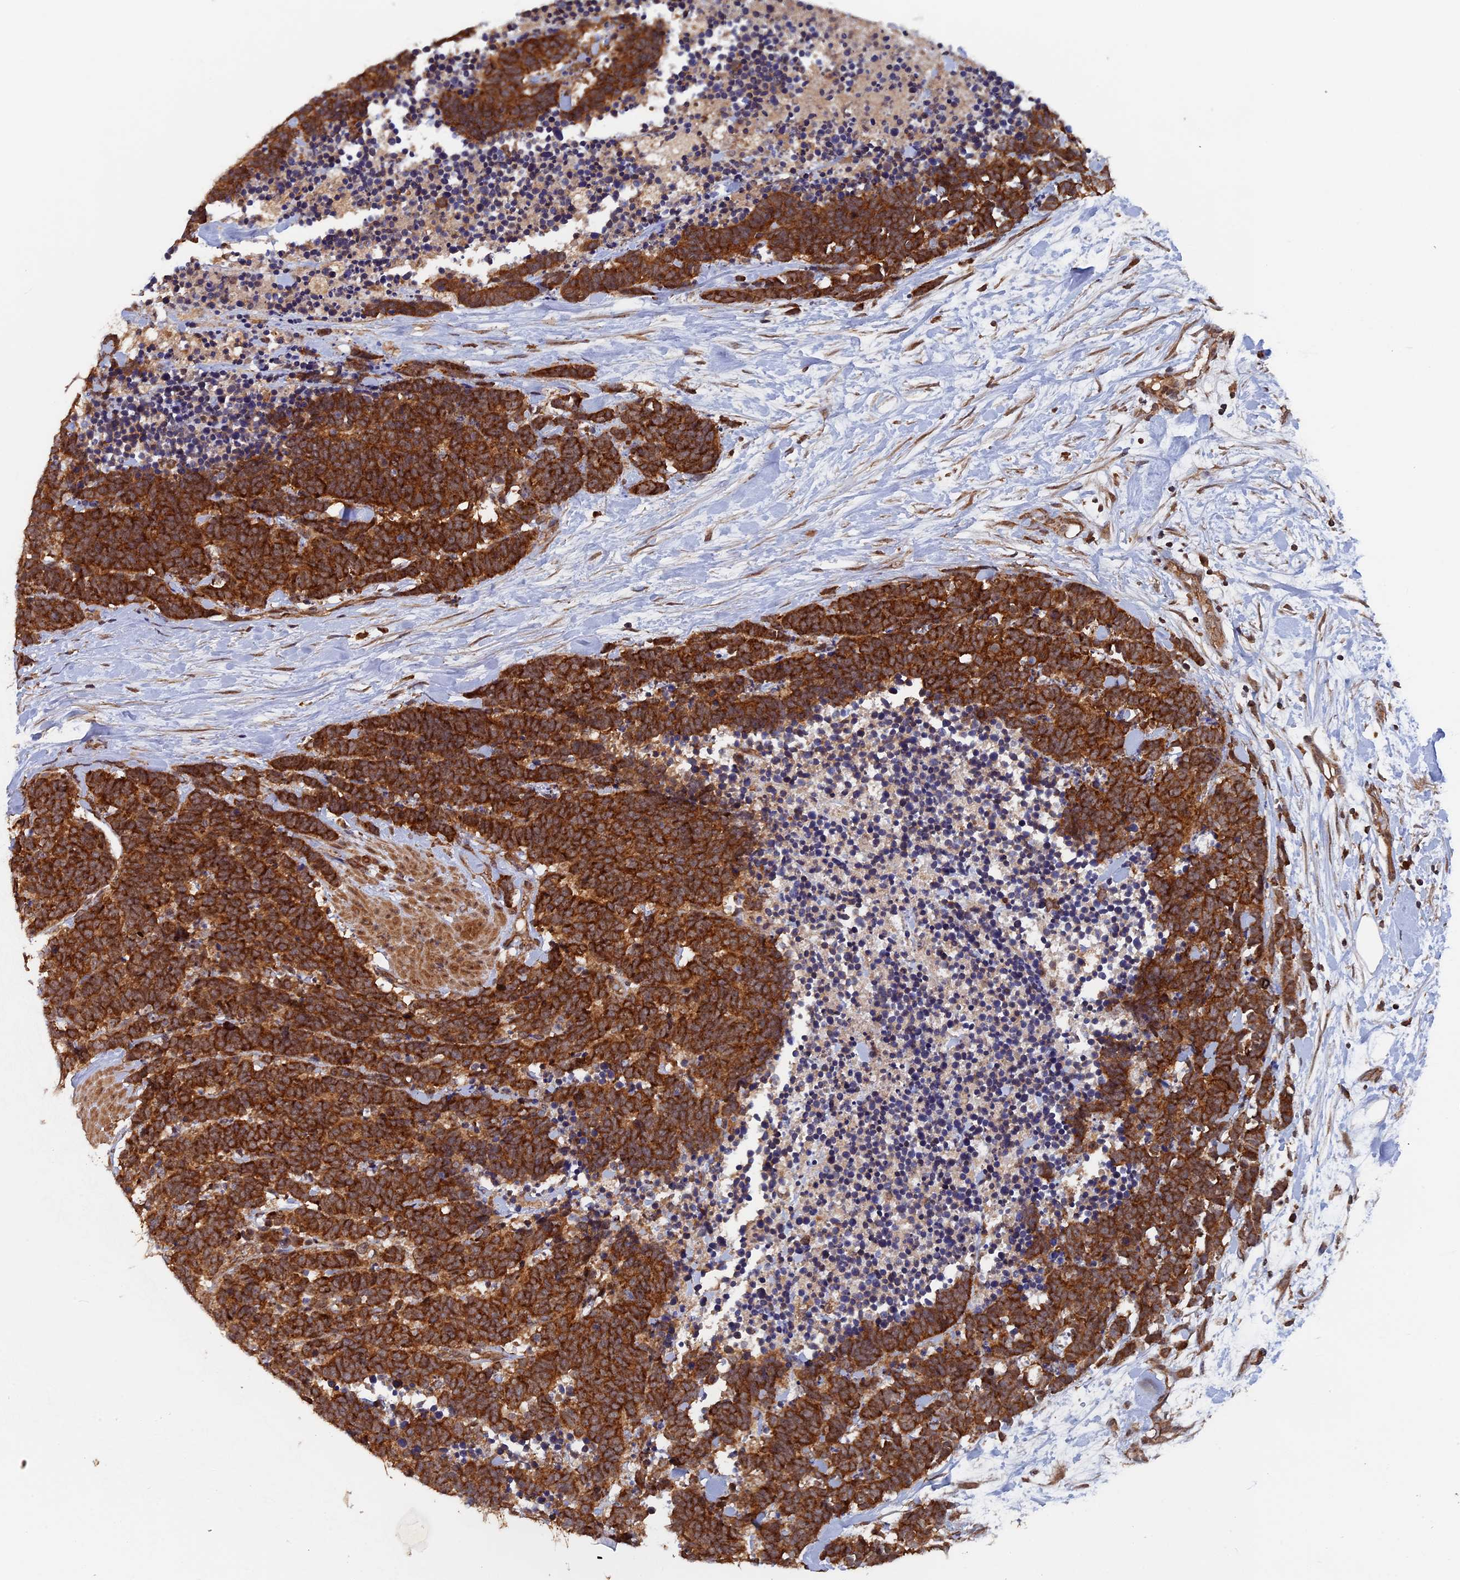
{"staining": {"intensity": "strong", "quantity": ">75%", "location": "cytoplasmic/membranous"}, "tissue": "carcinoid", "cell_type": "Tumor cells", "image_type": "cancer", "snomed": [{"axis": "morphology", "description": "Carcinoma, NOS"}, {"axis": "morphology", "description": "Carcinoid, malignant, NOS"}, {"axis": "topography", "description": "Urinary bladder"}], "caption": "Protein analysis of carcinoid tissue exhibits strong cytoplasmic/membranous positivity in about >75% of tumor cells.", "gene": "RAB15", "patient": {"sex": "male", "age": 57}}